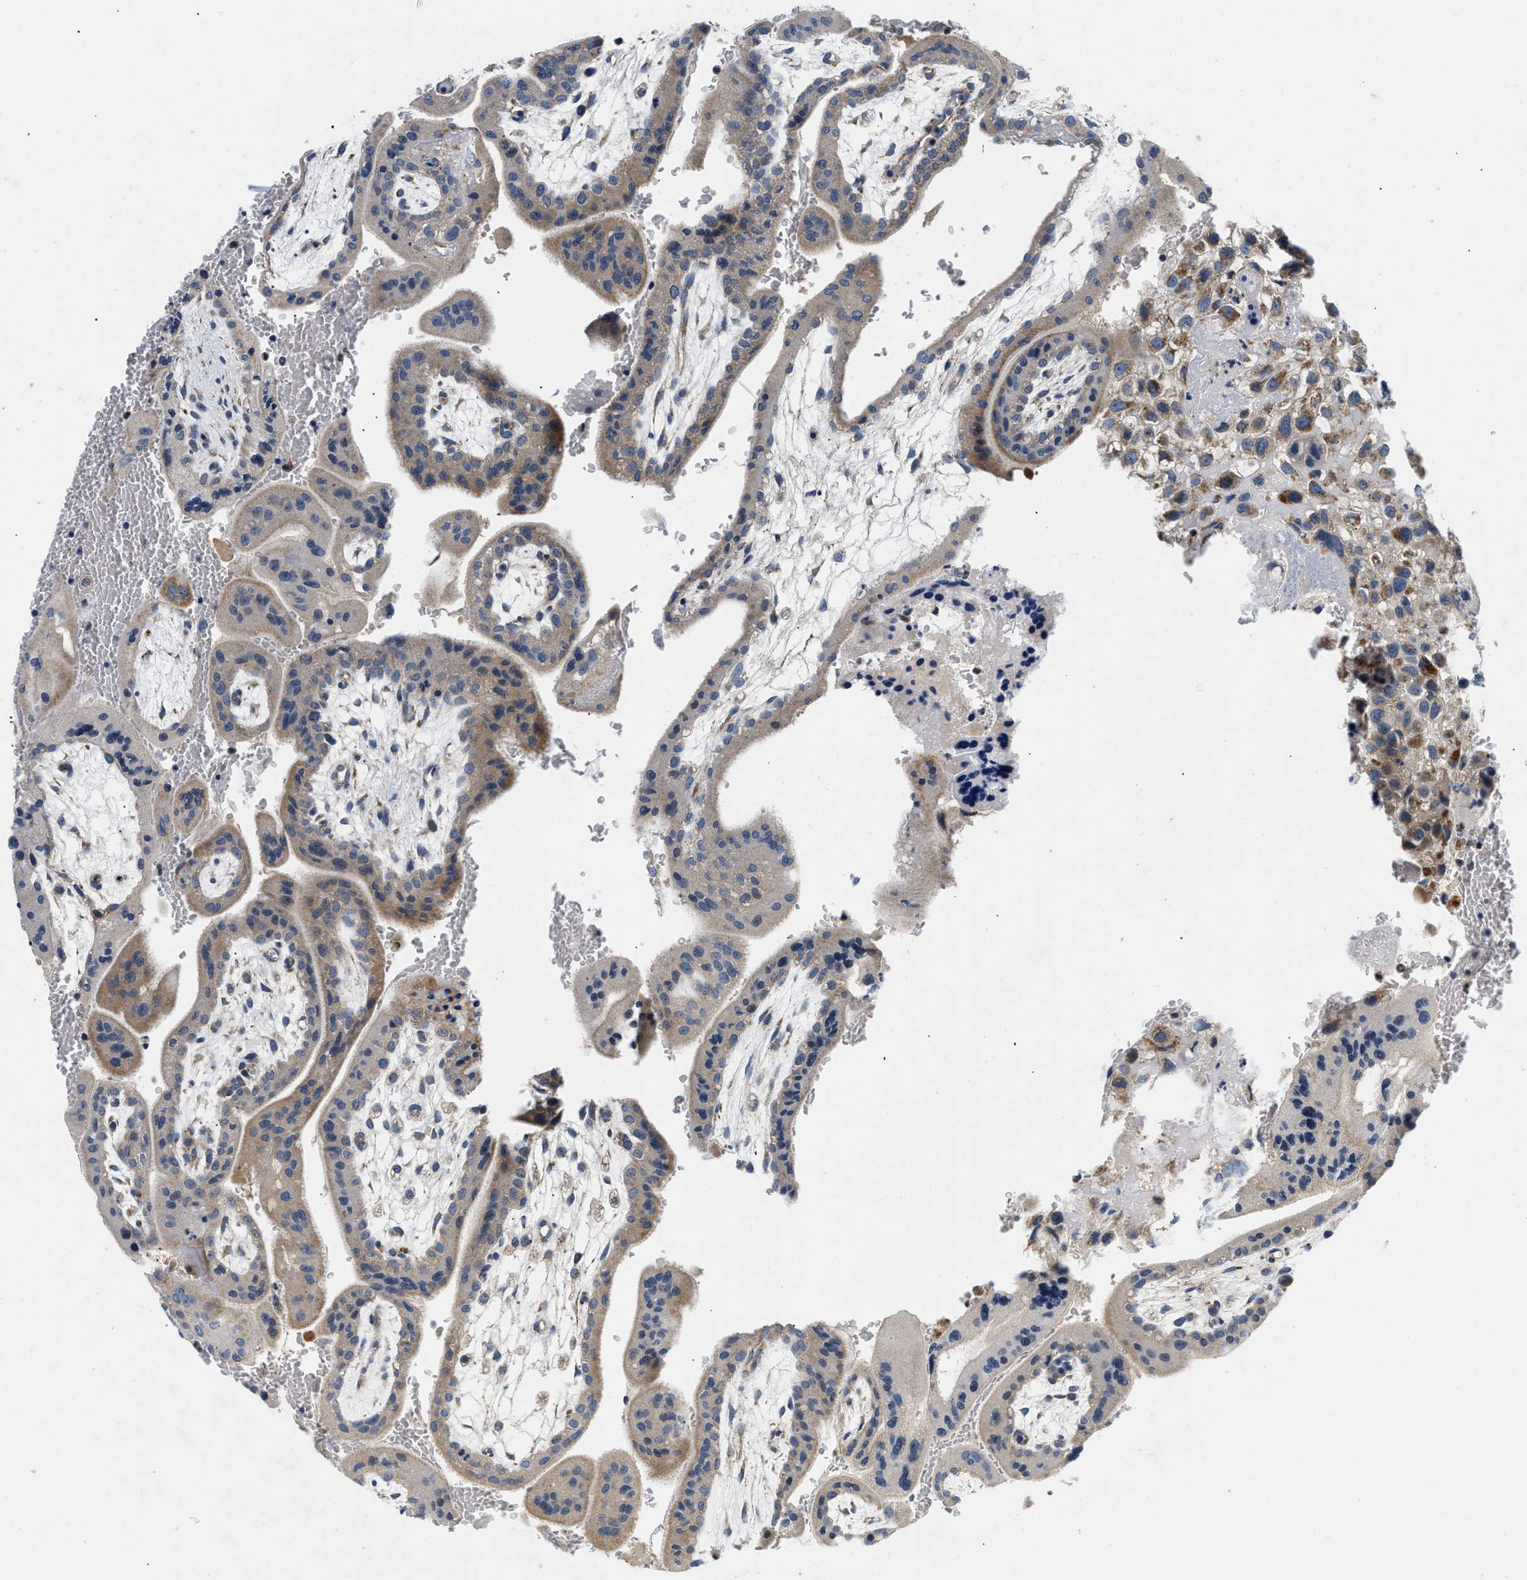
{"staining": {"intensity": "moderate", "quantity": "25%-75%", "location": "cytoplasmic/membranous"}, "tissue": "placenta", "cell_type": "Decidual cells", "image_type": "normal", "snomed": [{"axis": "morphology", "description": "Normal tissue, NOS"}, {"axis": "topography", "description": "Placenta"}], "caption": "Immunohistochemical staining of unremarkable placenta reveals medium levels of moderate cytoplasmic/membranous positivity in about 25%-75% of decidual cells. Nuclei are stained in blue.", "gene": "PDP1", "patient": {"sex": "female", "age": 35}}